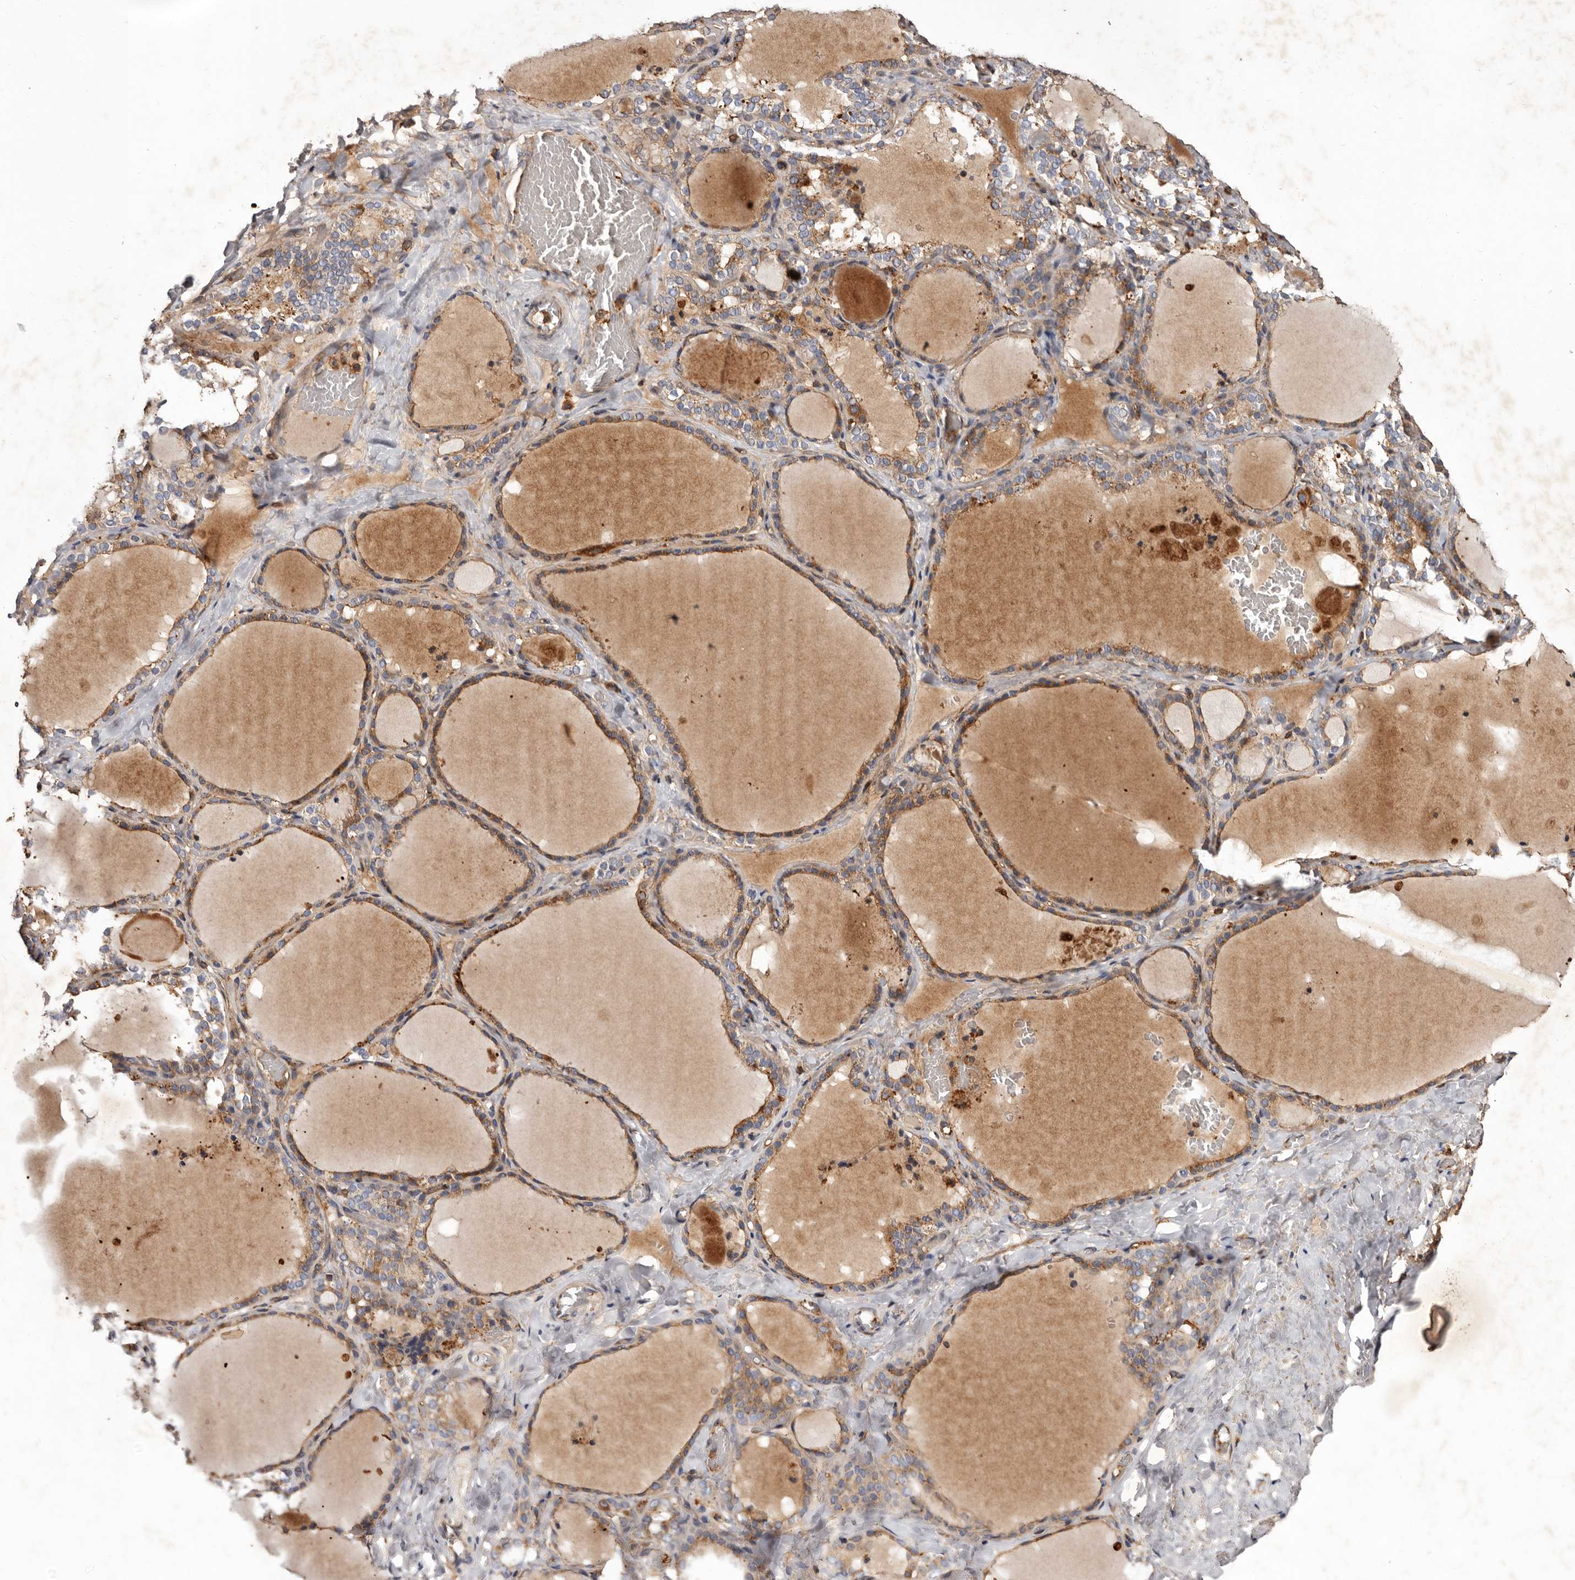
{"staining": {"intensity": "moderate", "quantity": ">75%", "location": "cytoplasmic/membranous"}, "tissue": "thyroid gland", "cell_type": "Glandular cells", "image_type": "normal", "snomed": [{"axis": "morphology", "description": "Normal tissue, NOS"}, {"axis": "topography", "description": "Thyroid gland"}], "caption": "Unremarkable thyroid gland demonstrates moderate cytoplasmic/membranous expression in approximately >75% of glandular cells, visualized by immunohistochemistry.", "gene": "COQ8B", "patient": {"sex": "female", "age": 22}}